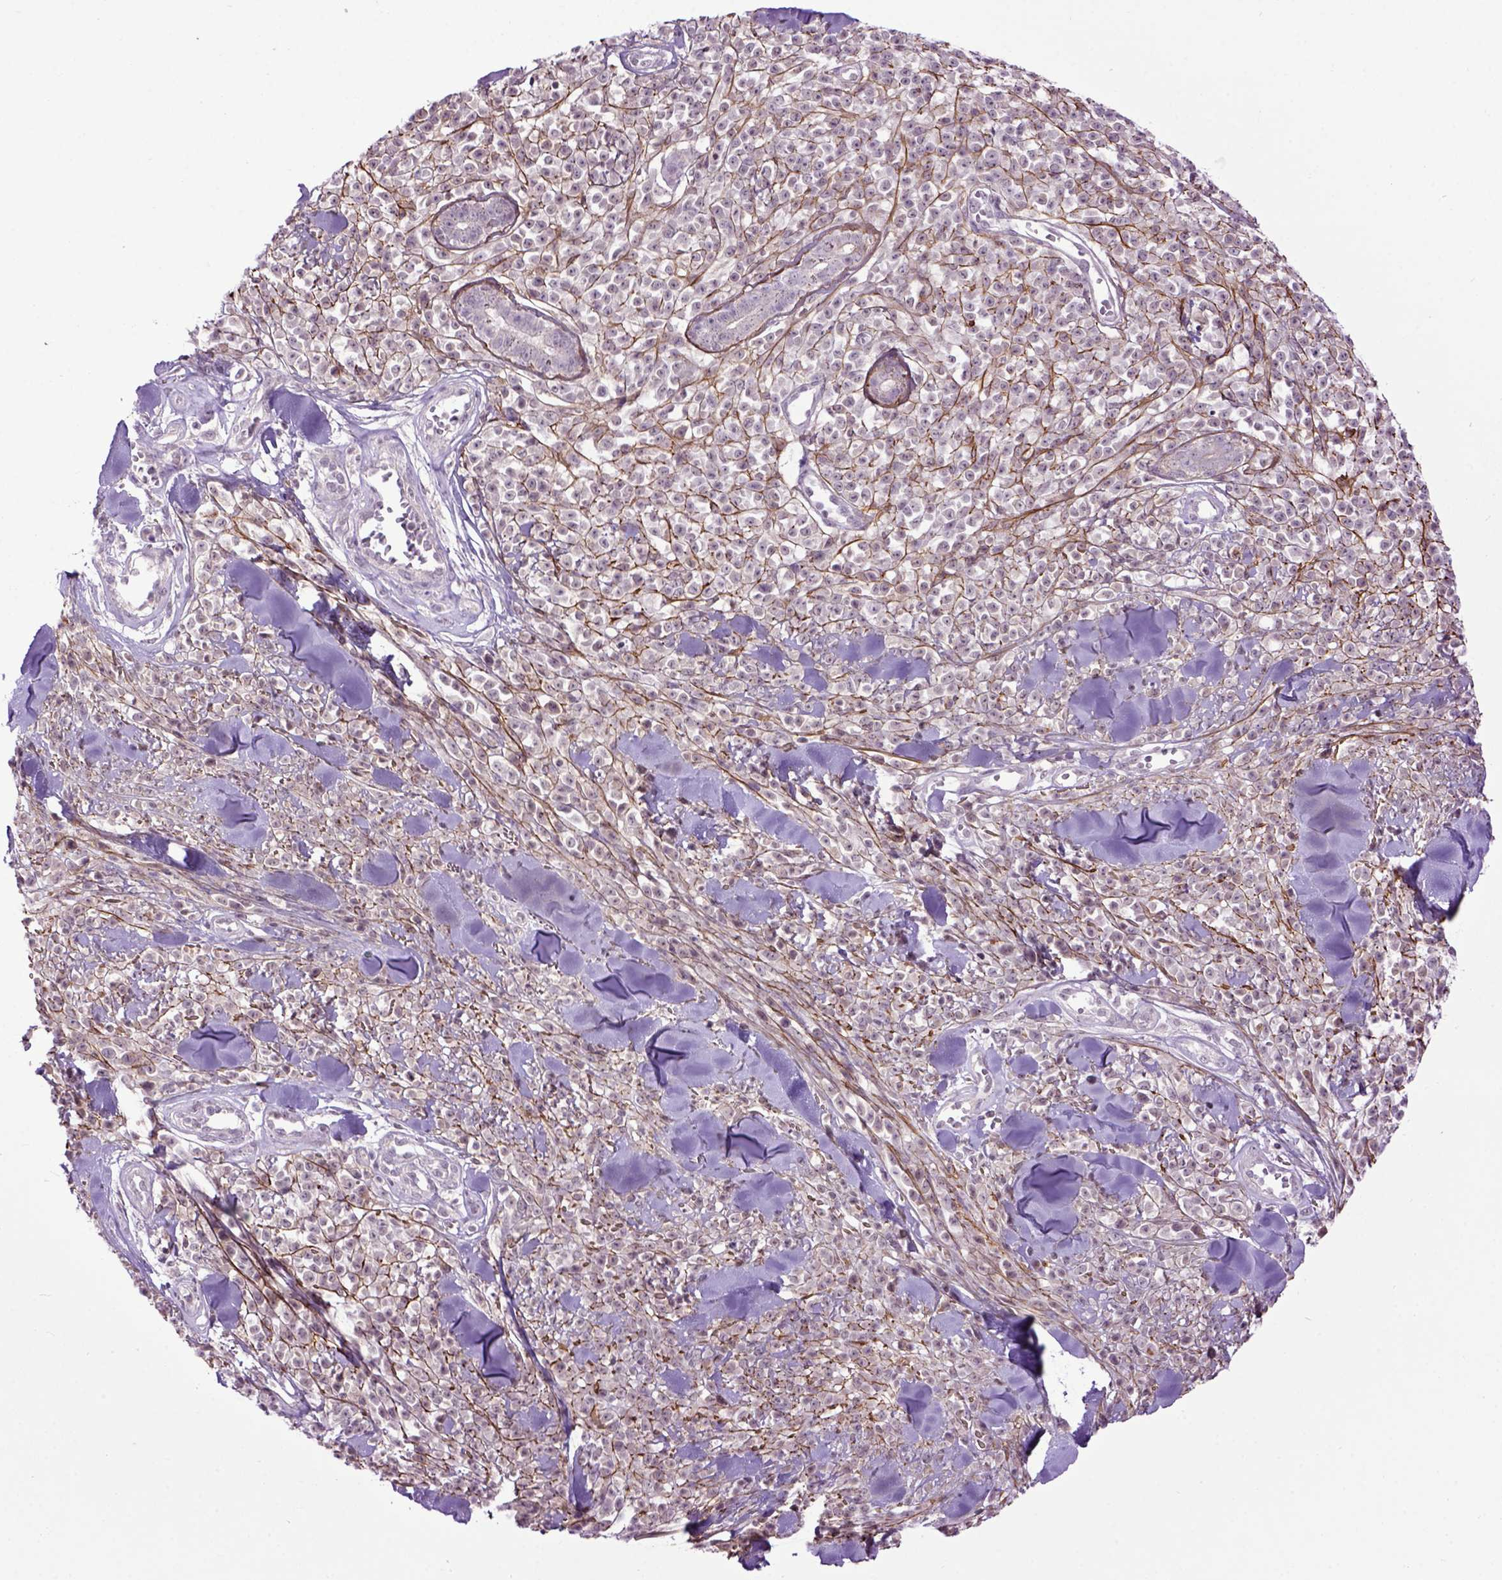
{"staining": {"intensity": "negative", "quantity": "none", "location": "none"}, "tissue": "melanoma", "cell_type": "Tumor cells", "image_type": "cancer", "snomed": [{"axis": "morphology", "description": "Malignant melanoma, NOS"}, {"axis": "topography", "description": "Skin"}, {"axis": "topography", "description": "Skin of trunk"}], "caption": "There is no significant expression in tumor cells of melanoma.", "gene": "EMILIN3", "patient": {"sex": "male", "age": 74}}